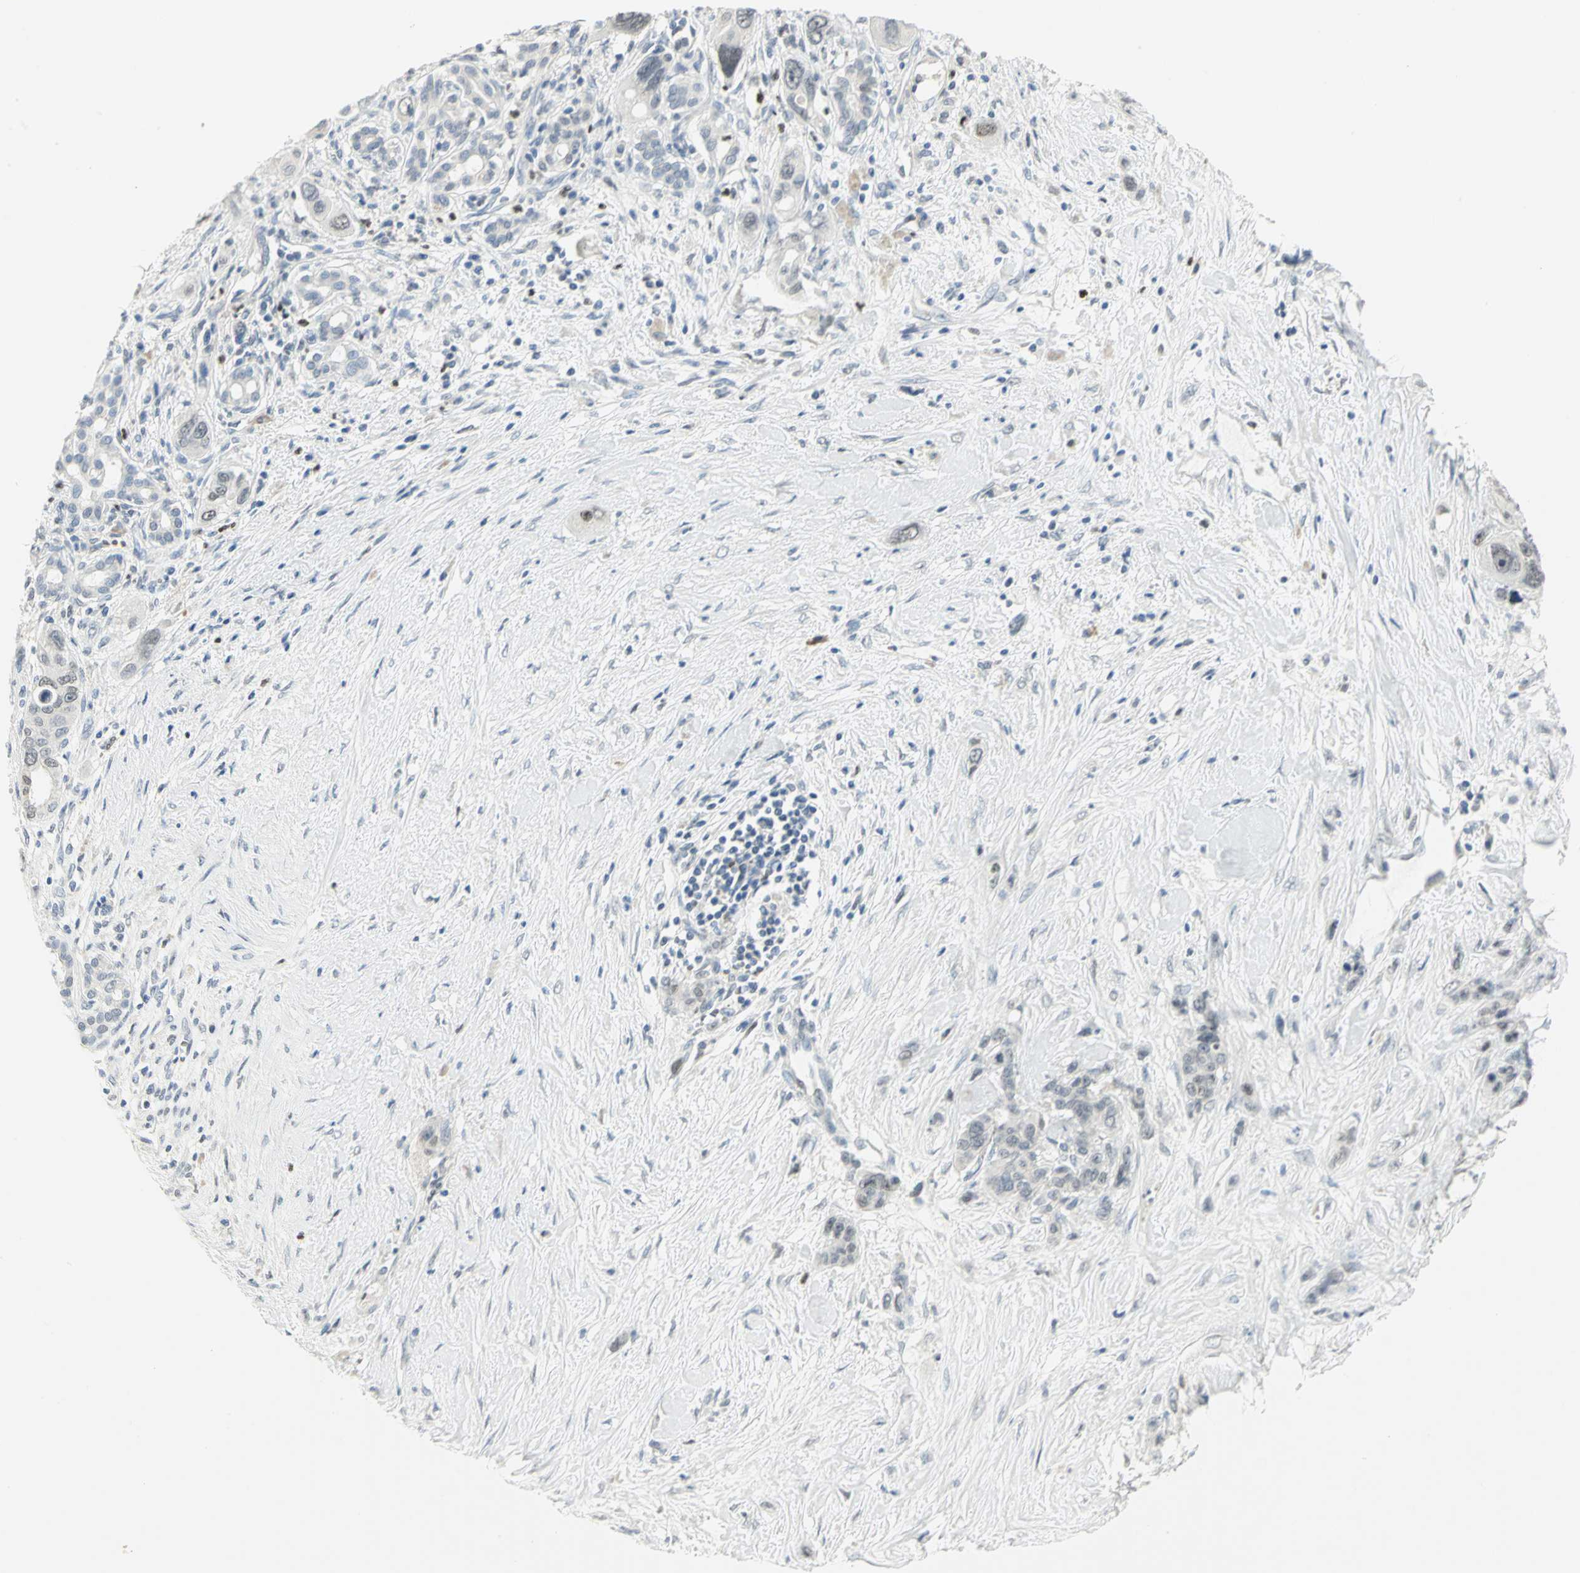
{"staining": {"intensity": "weak", "quantity": "<25%", "location": "nuclear"}, "tissue": "pancreatic cancer", "cell_type": "Tumor cells", "image_type": "cancer", "snomed": [{"axis": "morphology", "description": "Adenocarcinoma, NOS"}, {"axis": "topography", "description": "Pancreas"}], "caption": "This photomicrograph is of adenocarcinoma (pancreatic) stained with immunohistochemistry to label a protein in brown with the nuclei are counter-stained blue. There is no positivity in tumor cells.", "gene": "BCL6", "patient": {"sex": "male", "age": 46}}